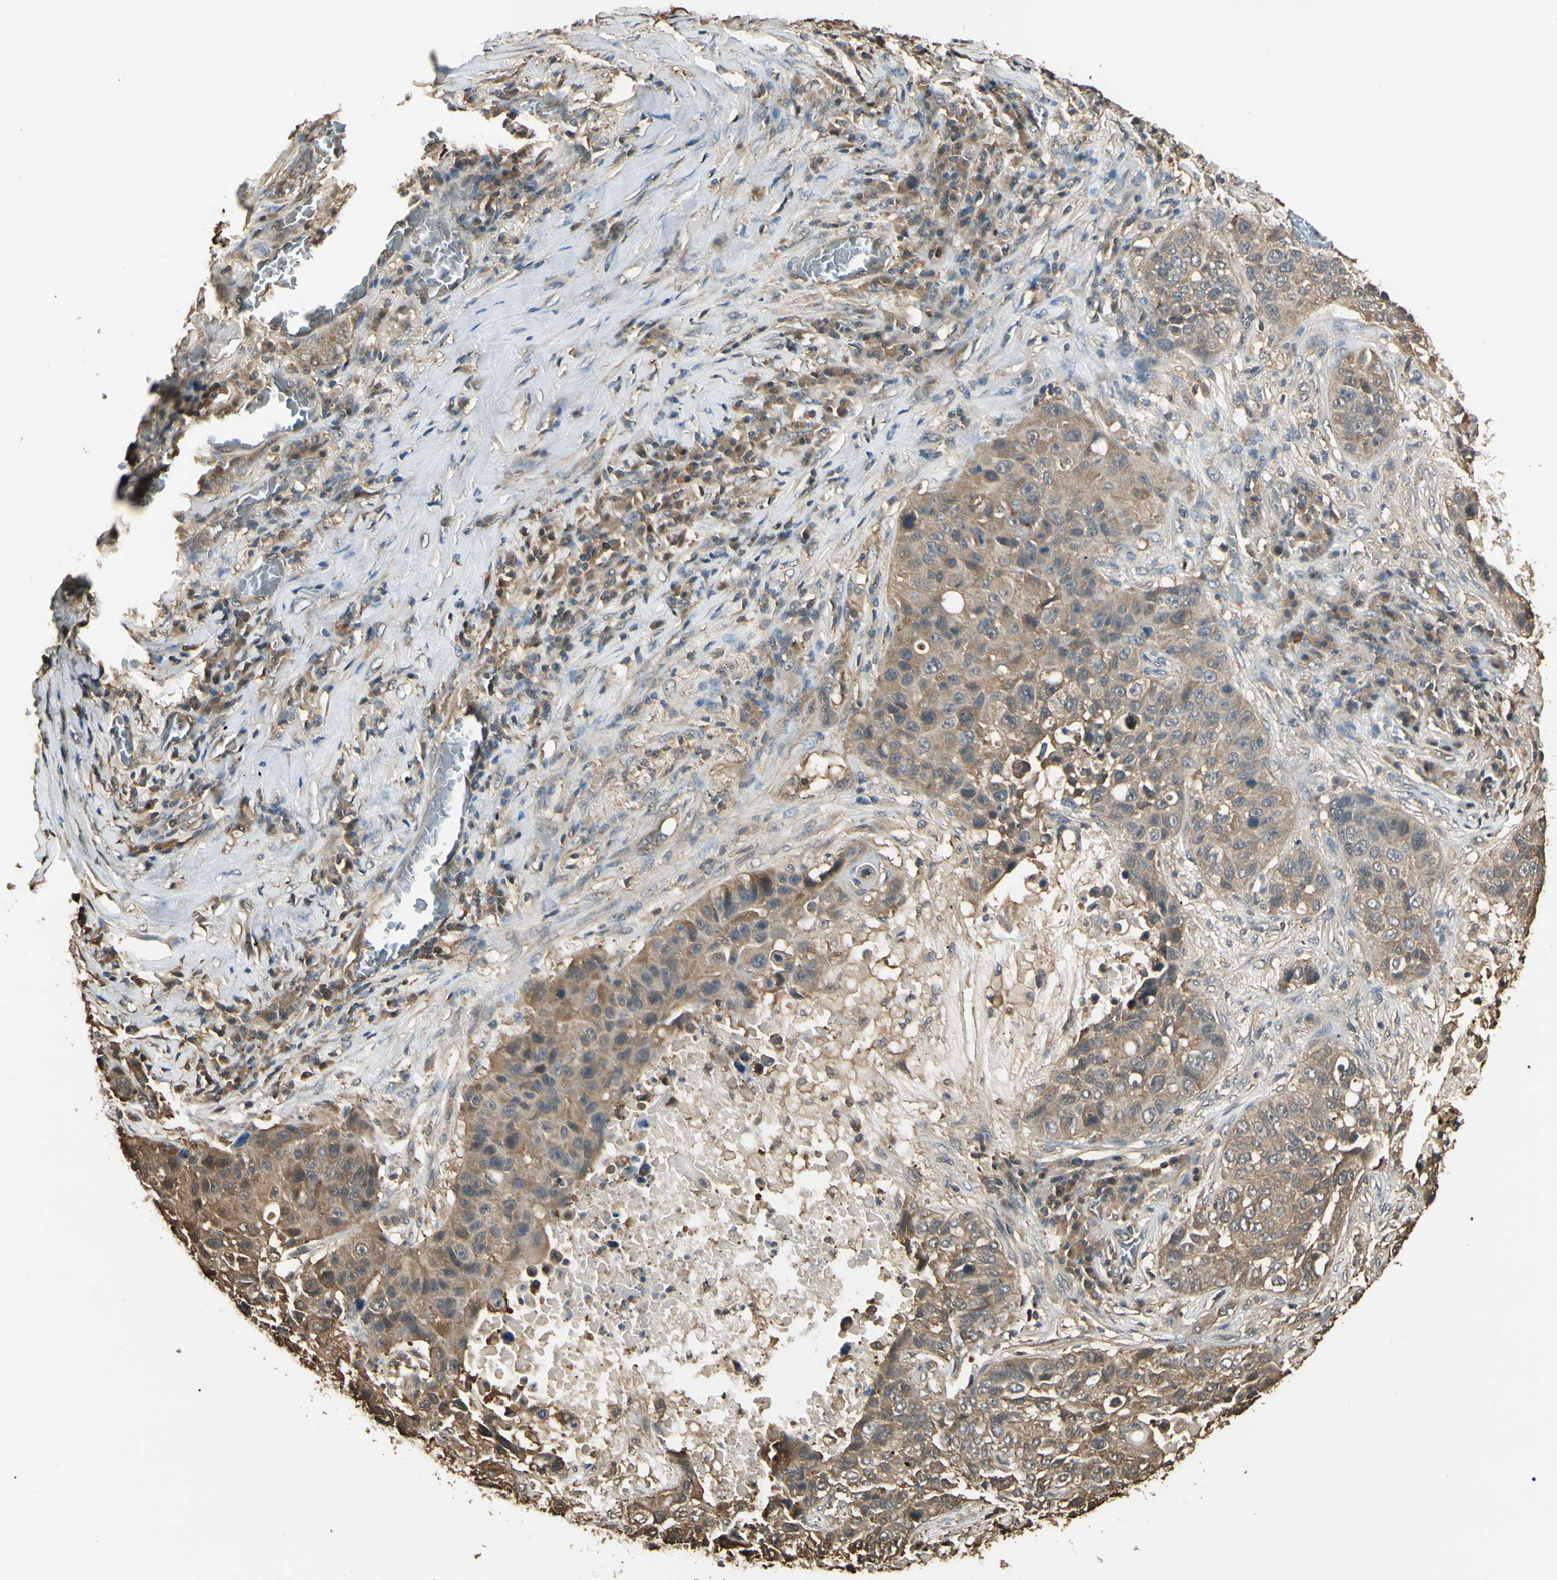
{"staining": {"intensity": "moderate", "quantity": ">75%", "location": "cytoplasmic/membranous"}, "tissue": "lung cancer", "cell_type": "Tumor cells", "image_type": "cancer", "snomed": [{"axis": "morphology", "description": "Squamous cell carcinoma, NOS"}, {"axis": "topography", "description": "Lung"}], "caption": "An image showing moderate cytoplasmic/membranous staining in about >75% of tumor cells in lung cancer, as visualized by brown immunohistochemical staining.", "gene": "YWHAE", "patient": {"sex": "male", "age": 57}}